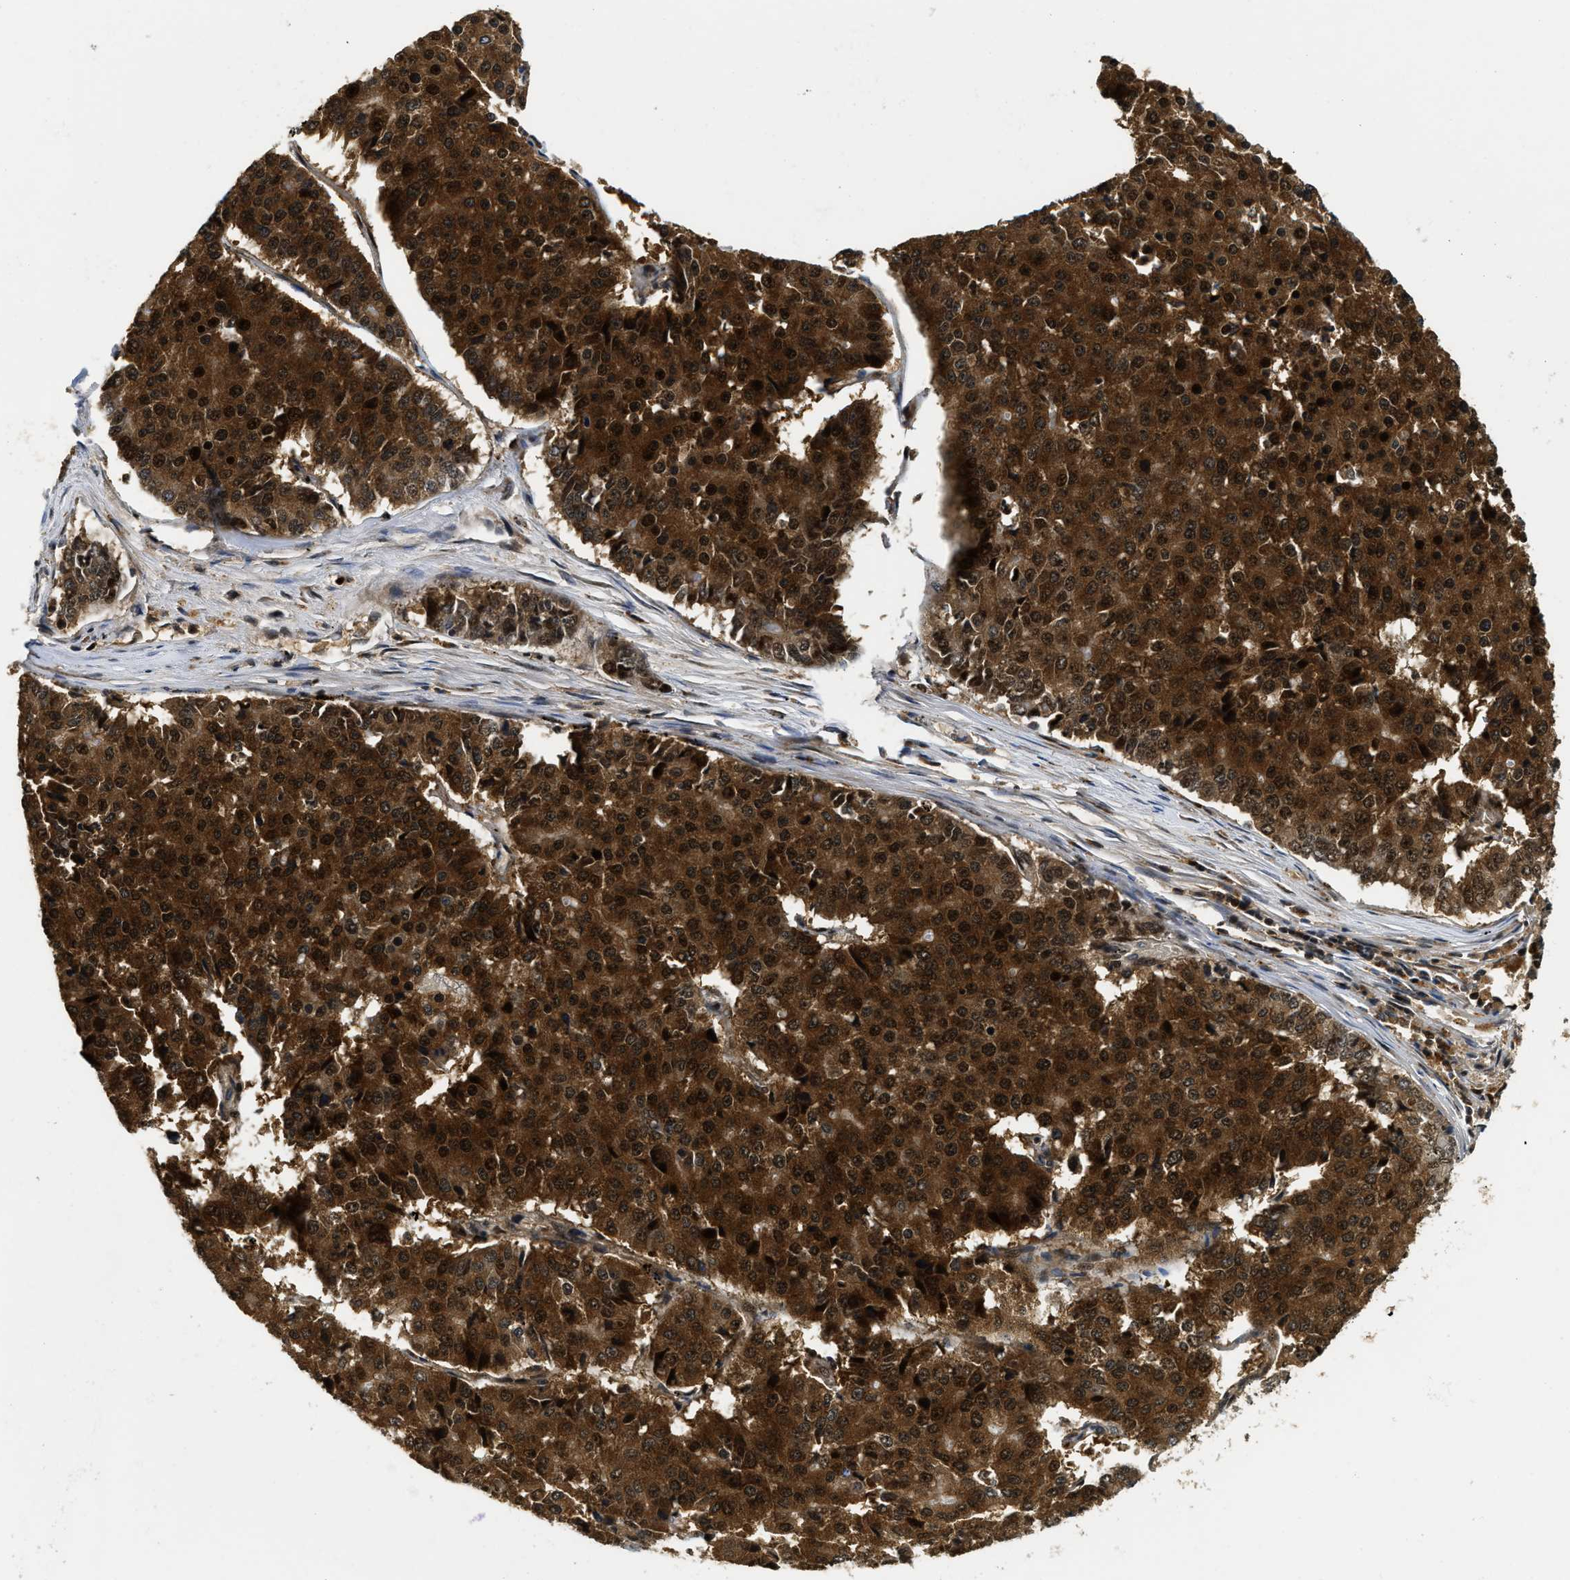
{"staining": {"intensity": "strong", "quantity": ">75%", "location": "cytoplasmic/membranous"}, "tissue": "pancreatic cancer", "cell_type": "Tumor cells", "image_type": "cancer", "snomed": [{"axis": "morphology", "description": "Adenocarcinoma, NOS"}, {"axis": "topography", "description": "Pancreas"}], "caption": "Immunohistochemical staining of human pancreatic cancer (adenocarcinoma) demonstrates strong cytoplasmic/membranous protein expression in approximately >75% of tumor cells.", "gene": "ADSL", "patient": {"sex": "male", "age": 50}}